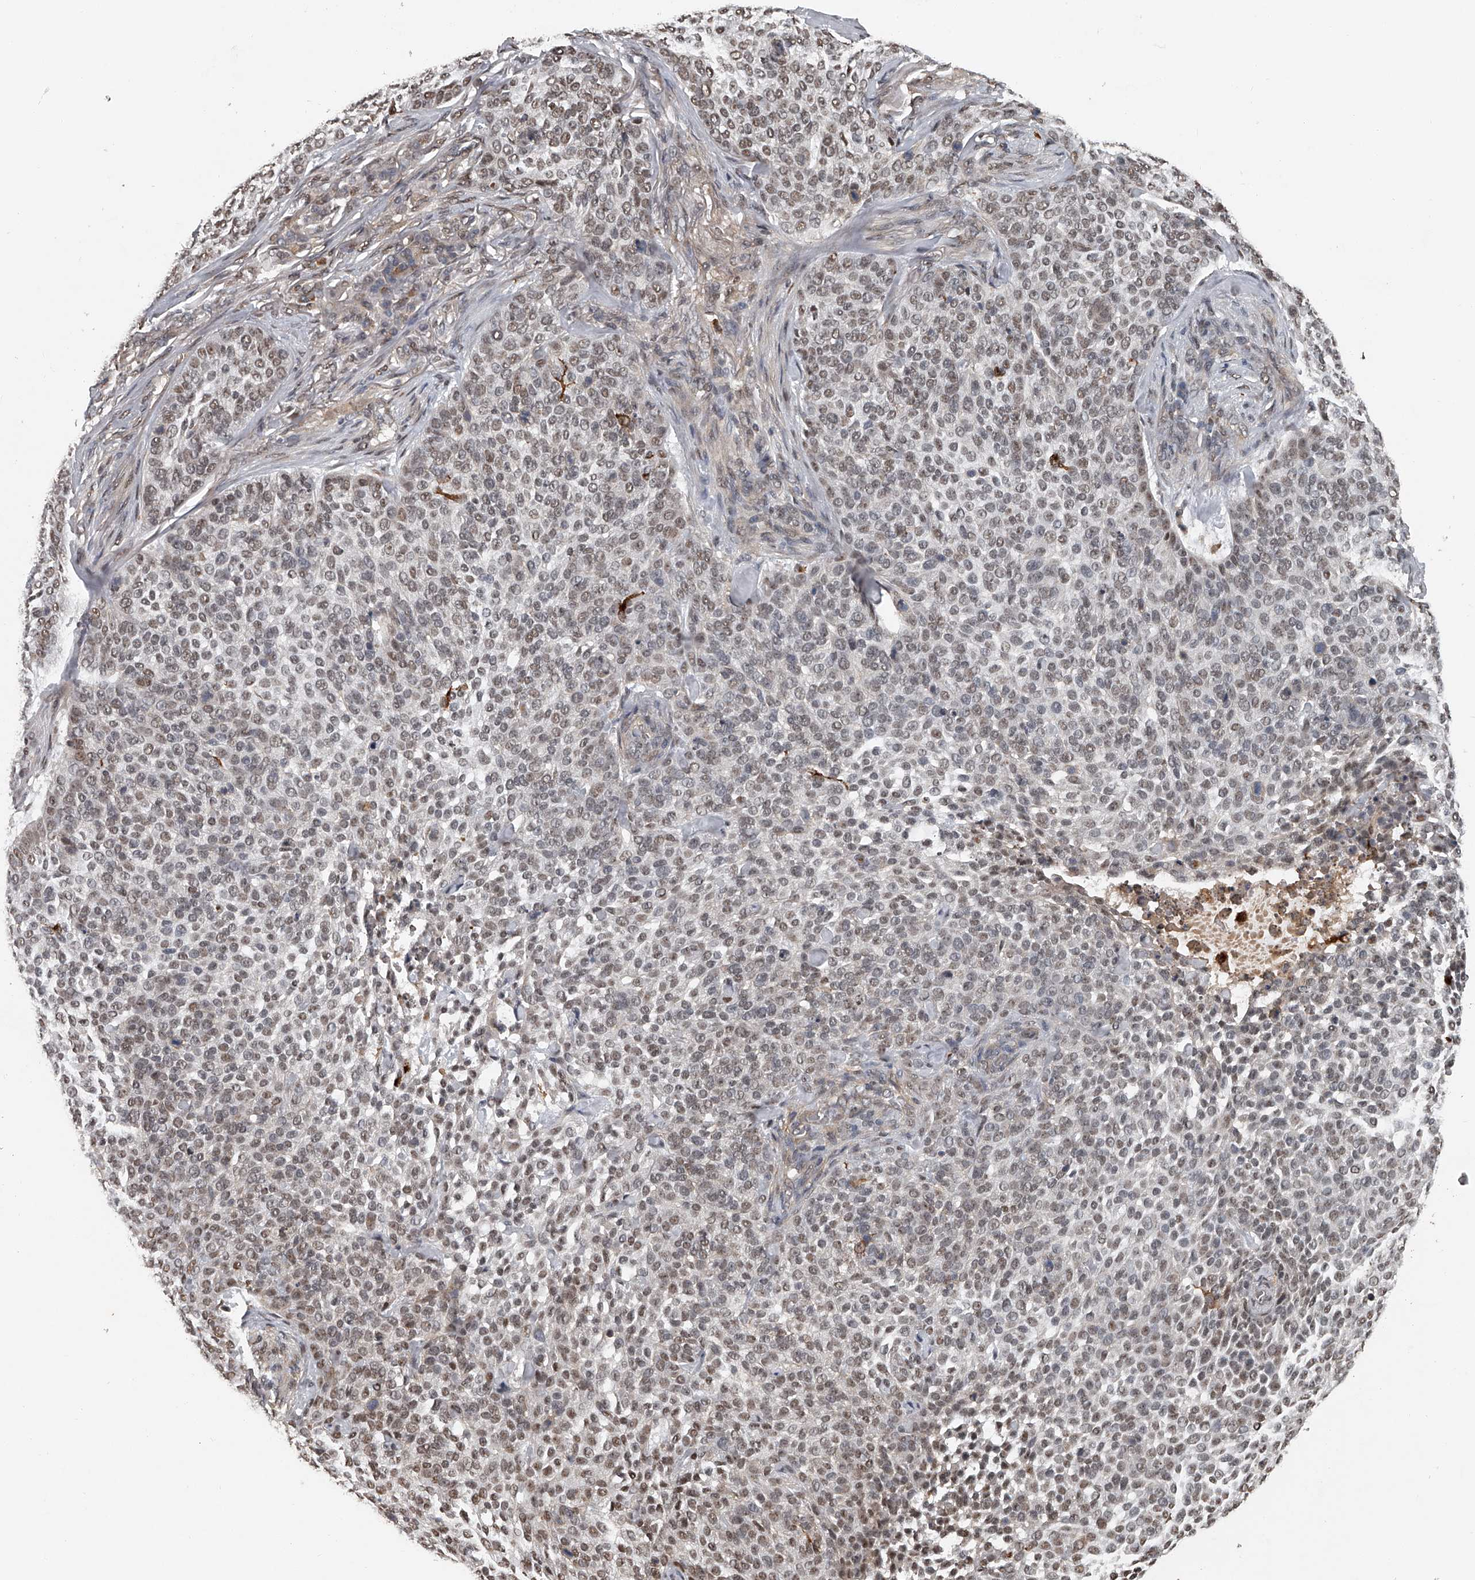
{"staining": {"intensity": "weak", "quantity": "25%-75%", "location": "nuclear"}, "tissue": "skin cancer", "cell_type": "Tumor cells", "image_type": "cancer", "snomed": [{"axis": "morphology", "description": "Basal cell carcinoma"}, {"axis": "topography", "description": "Skin"}], "caption": "Immunohistochemistry (IHC) of skin cancer shows low levels of weak nuclear expression in about 25%-75% of tumor cells.", "gene": "PLEKHG1", "patient": {"sex": "female", "age": 64}}